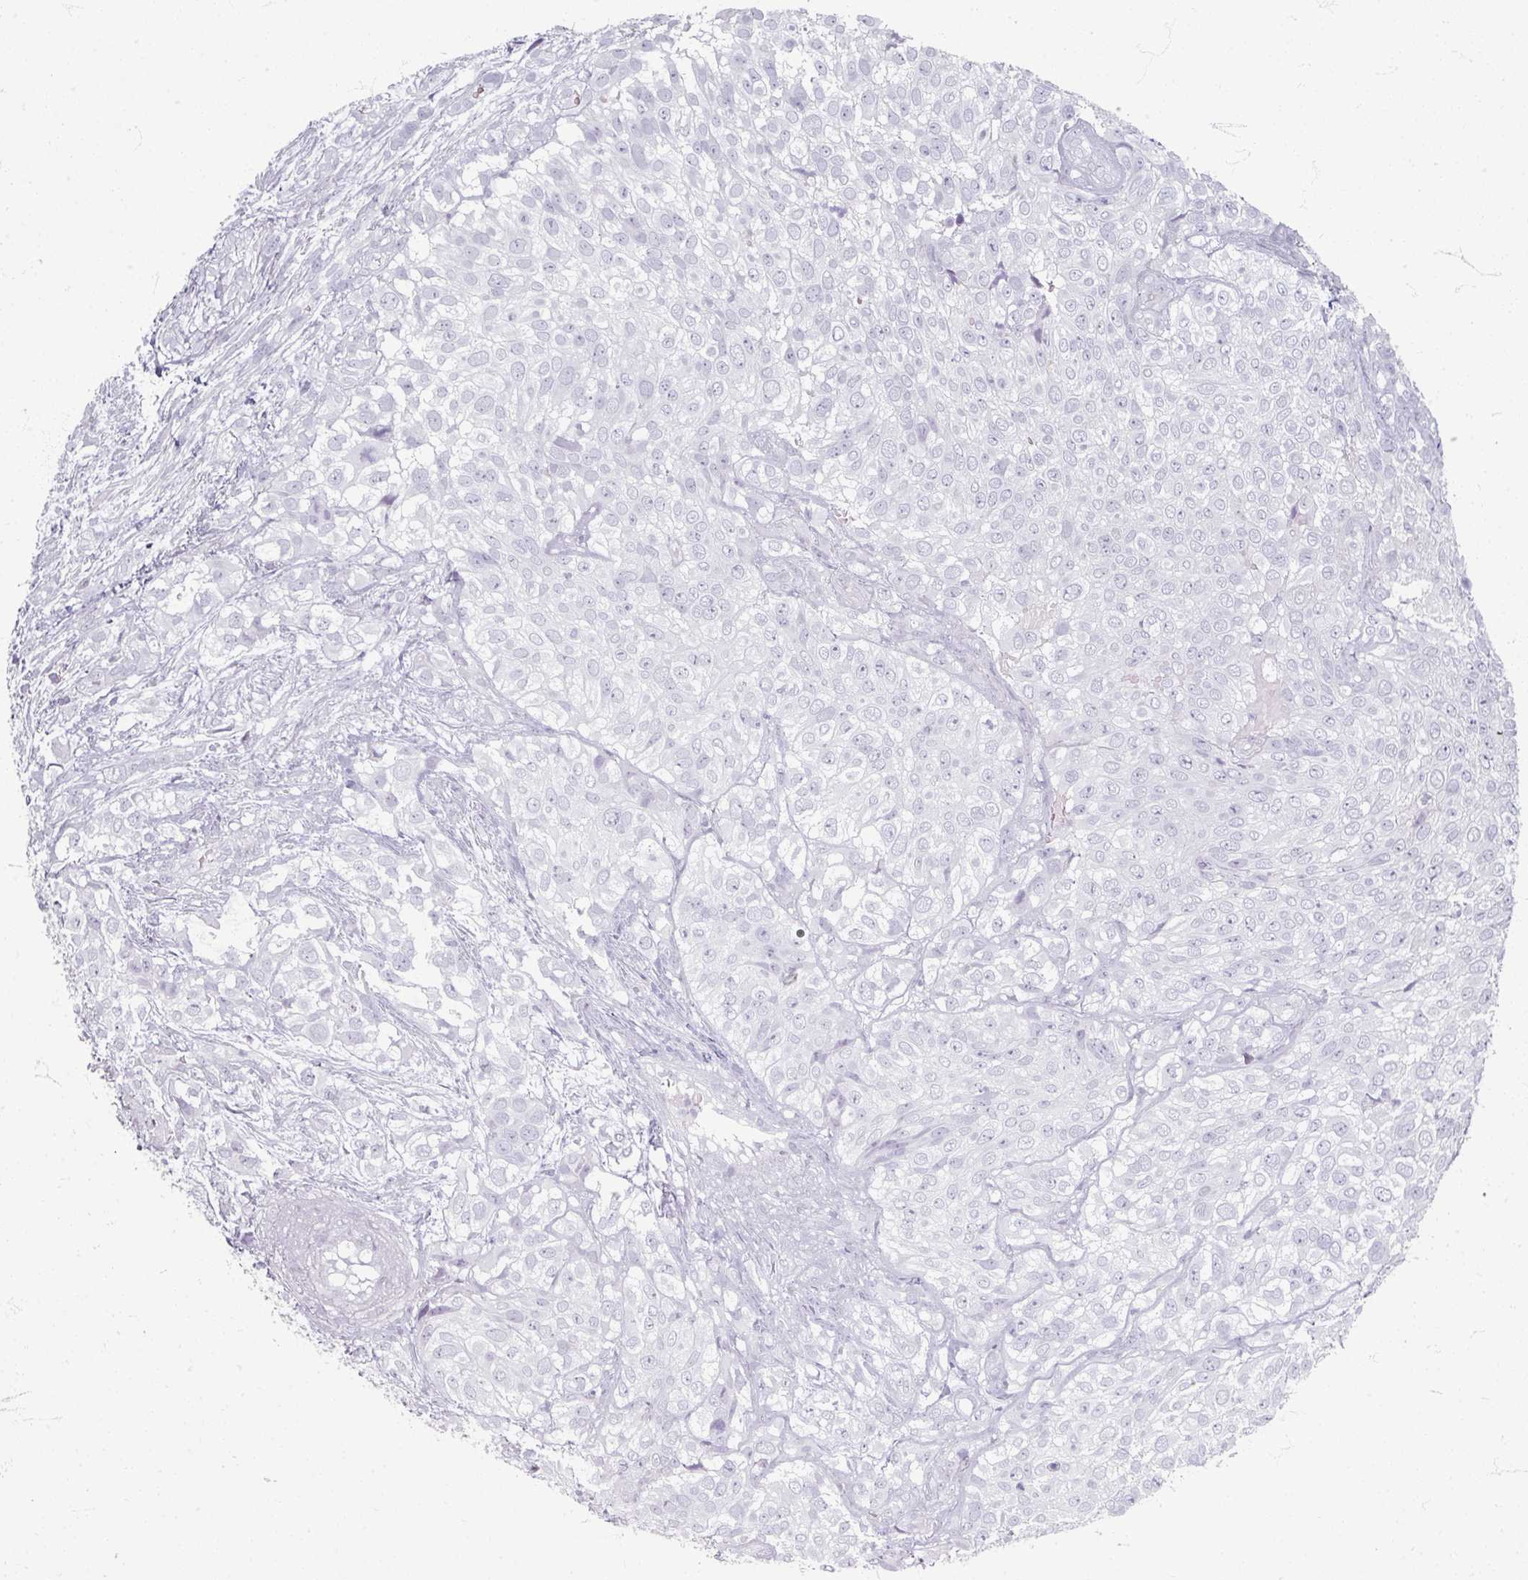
{"staining": {"intensity": "negative", "quantity": "none", "location": "none"}, "tissue": "urothelial cancer", "cell_type": "Tumor cells", "image_type": "cancer", "snomed": [{"axis": "morphology", "description": "Urothelial carcinoma, High grade"}, {"axis": "topography", "description": "Urinary bladder"}], "caption": "Protein analysis of high-grade urothelial carcinoma reveals no significant positivity in tumor cells. (Brightfield microscopy of DAB IHC at high magnification).", "gene": "ZNF878", "patient": {"sex": "male", "age": 56}}